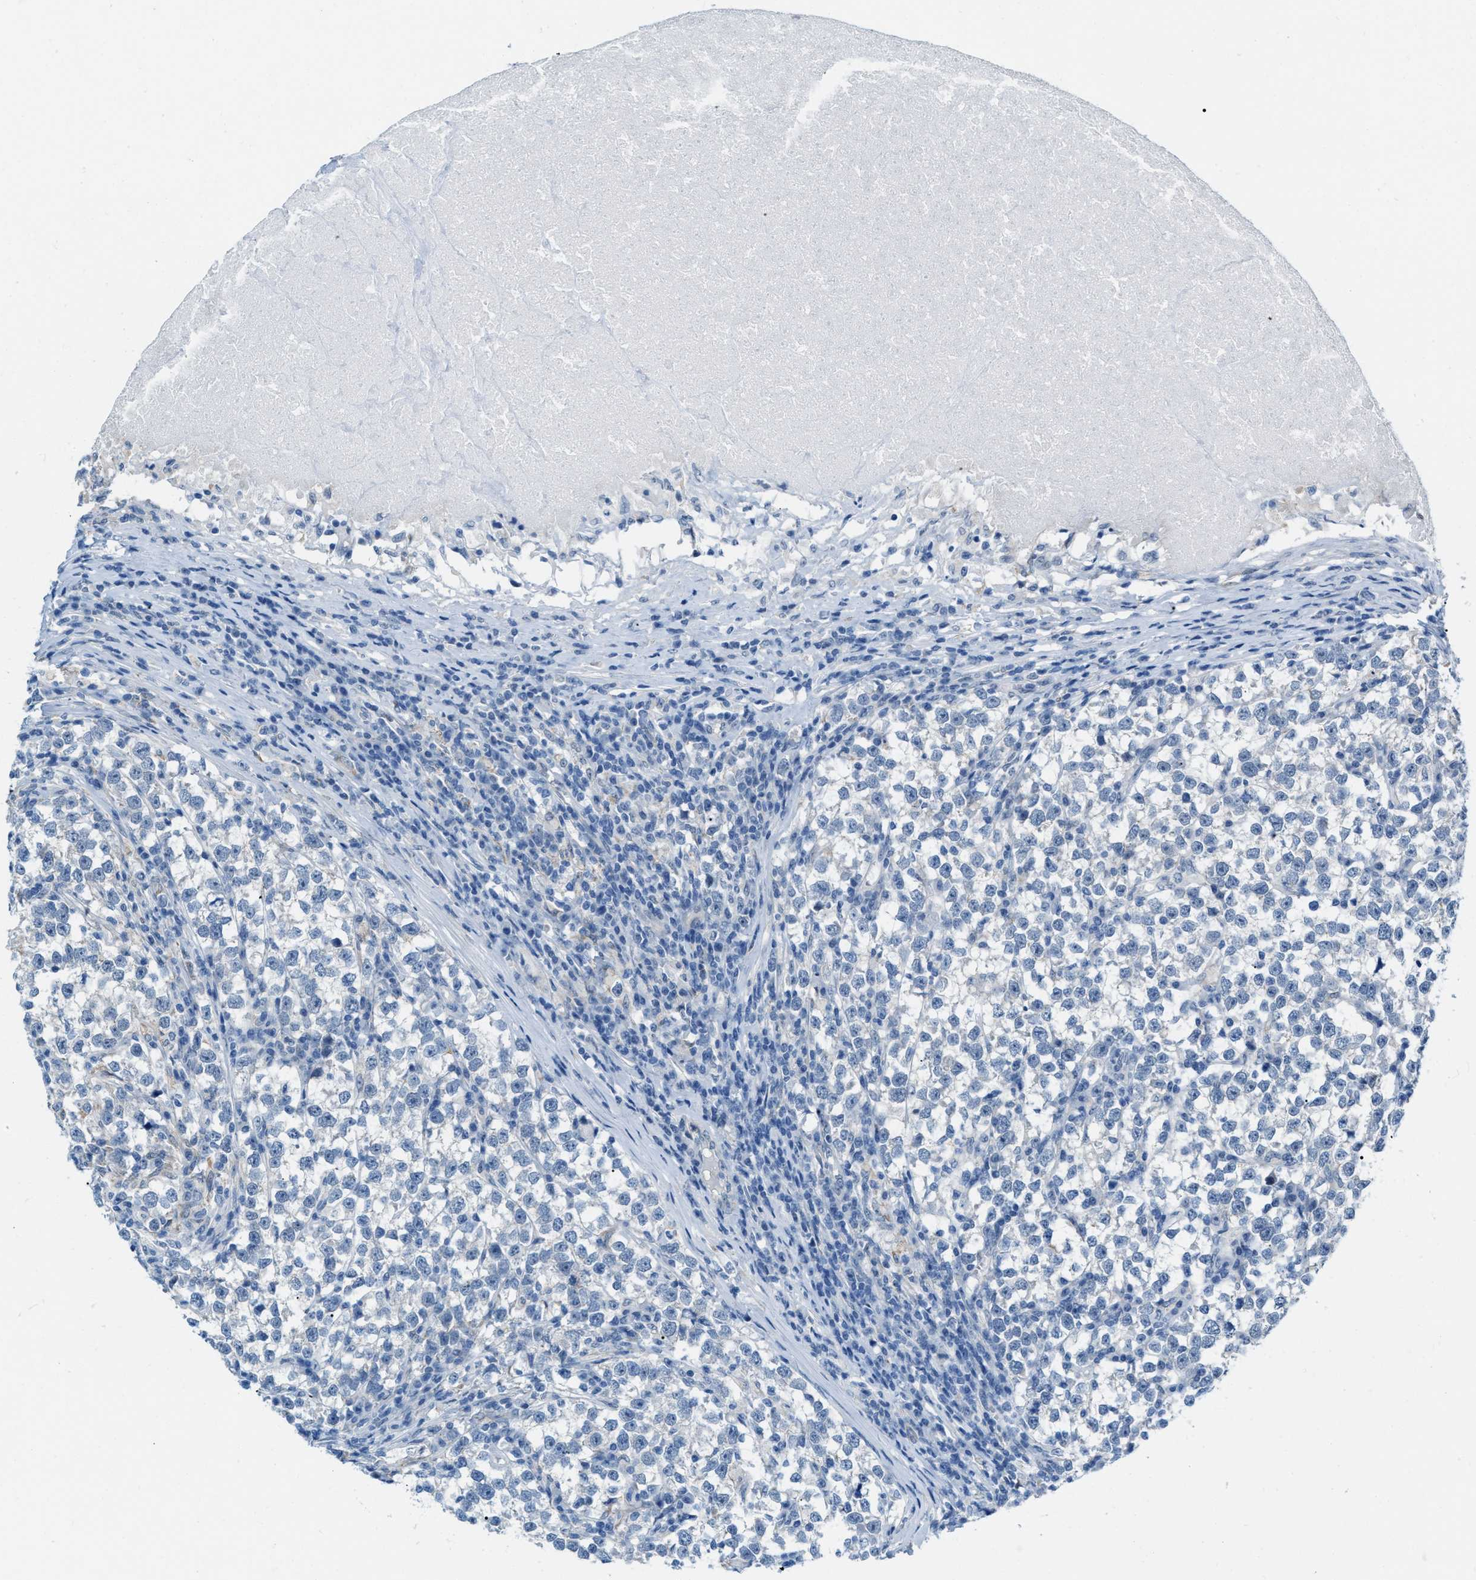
{"staining": {"intensity": "negative", "quantity": "none", "location": "none"}, "tissue": "testis cancer", "cell_type": "Tumor cells", "image_type": "cancer", "snomed": [{"axis": "morphology", "description": "Normal tissue, NOS"}, {"axis": "morphology", "description": "Seminoma, NOS"}, {"axis": "topography", "description": "Testis"}], "caption": "Testis cancer (seminoma) was stained to show a protein in brown. There is no significant staining in tumor cells.", "gene": "PHRF1", "patient": {"sex": "male", "age": 43}}